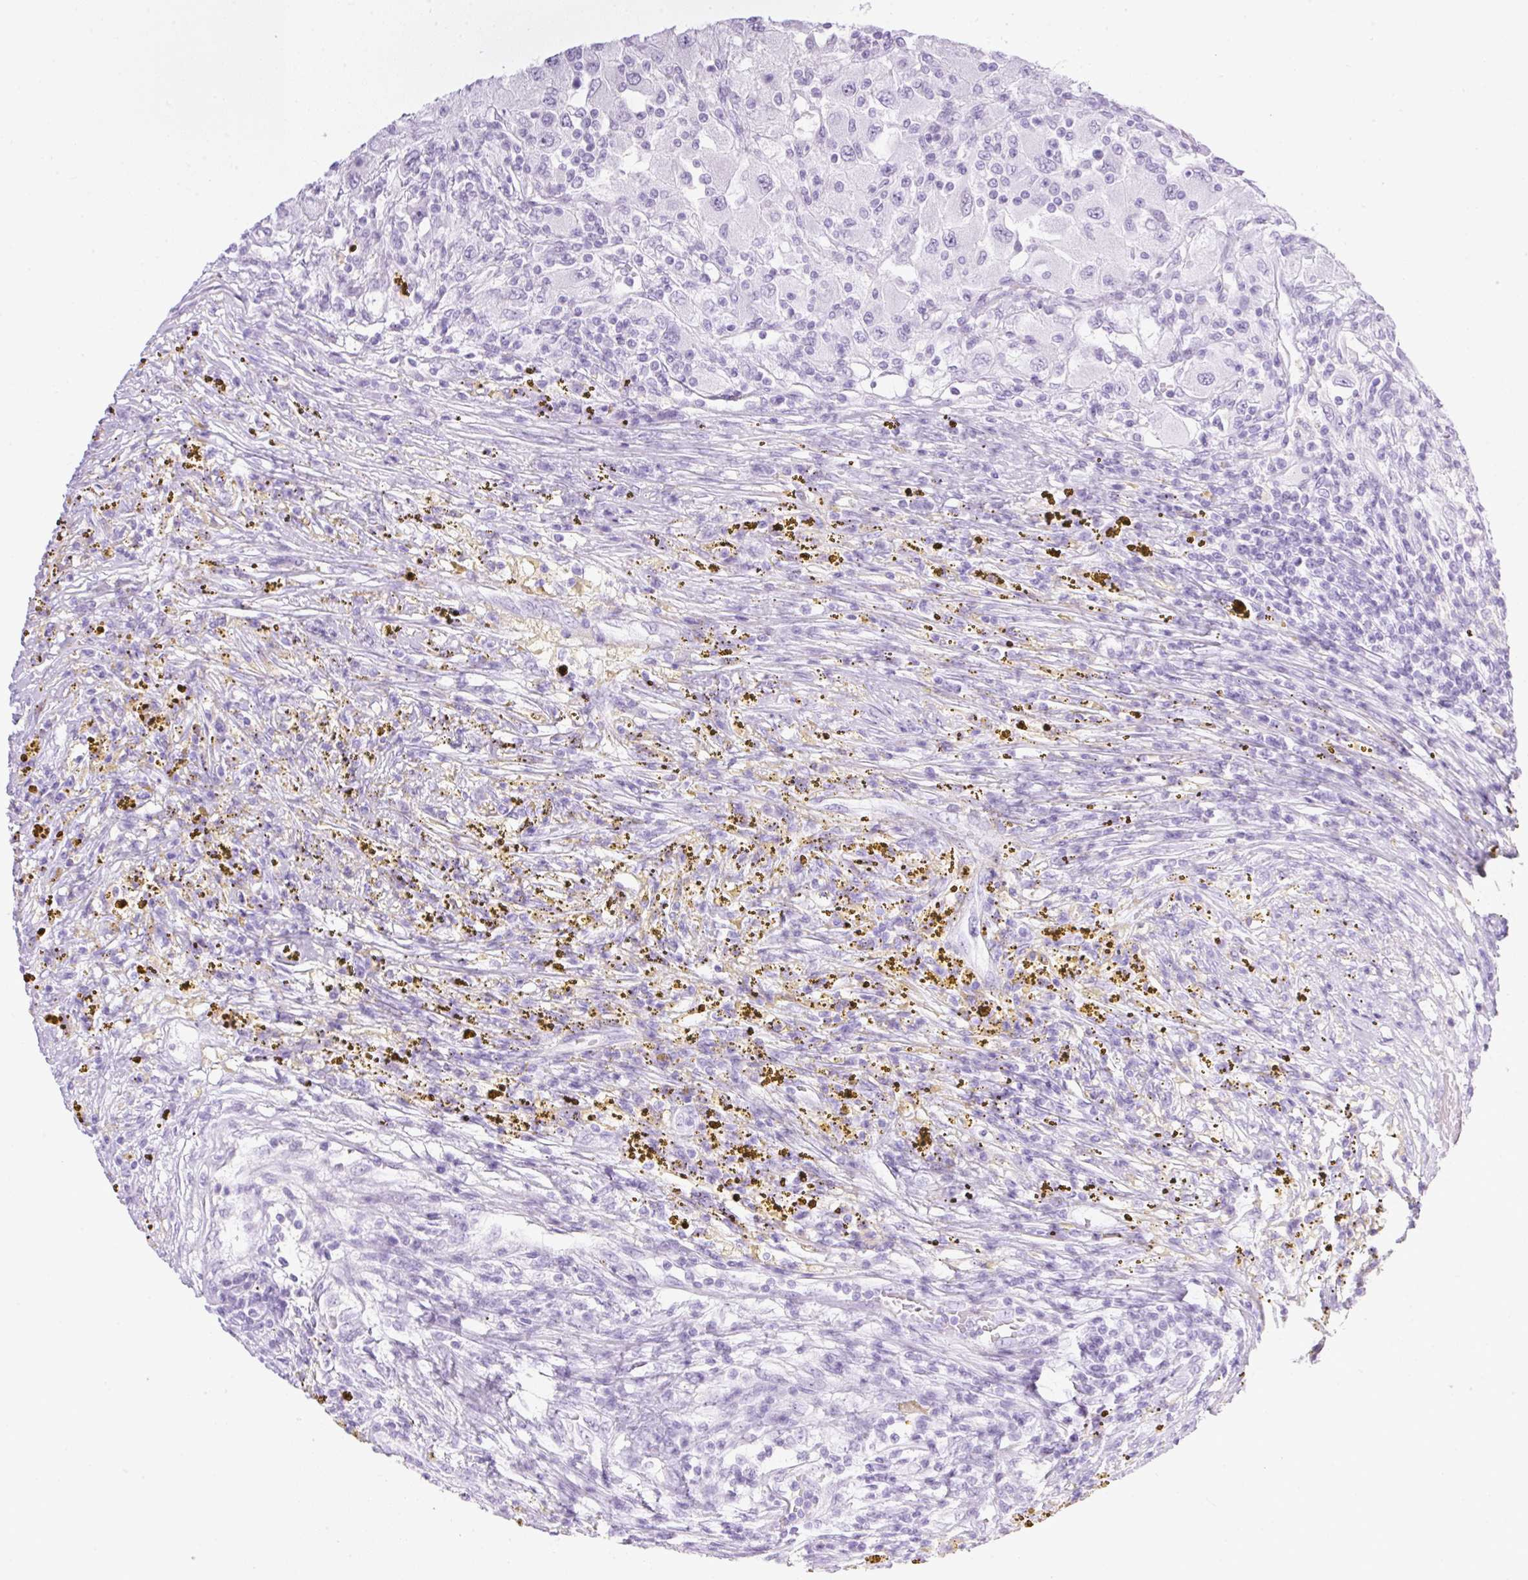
{"staining": {"intensity": "negative", "quantity": "none", "location": "none"}, "tissue": "renal cancer", "cell_type": "Tumor cells", "image_type": "cancer", "snomed": [{"axis": "morphology", "description": "Adenocarcinoma, NOS"}, {"axis": "topography", "description": "Kidney"}], "caption": "The immunohistochemistry (IHC) image has no significant expression in tumor cells of renal adenocarcinoma tissue.", "gene": "SPRR4", "patient": {"sex": "female", "age": 67}}